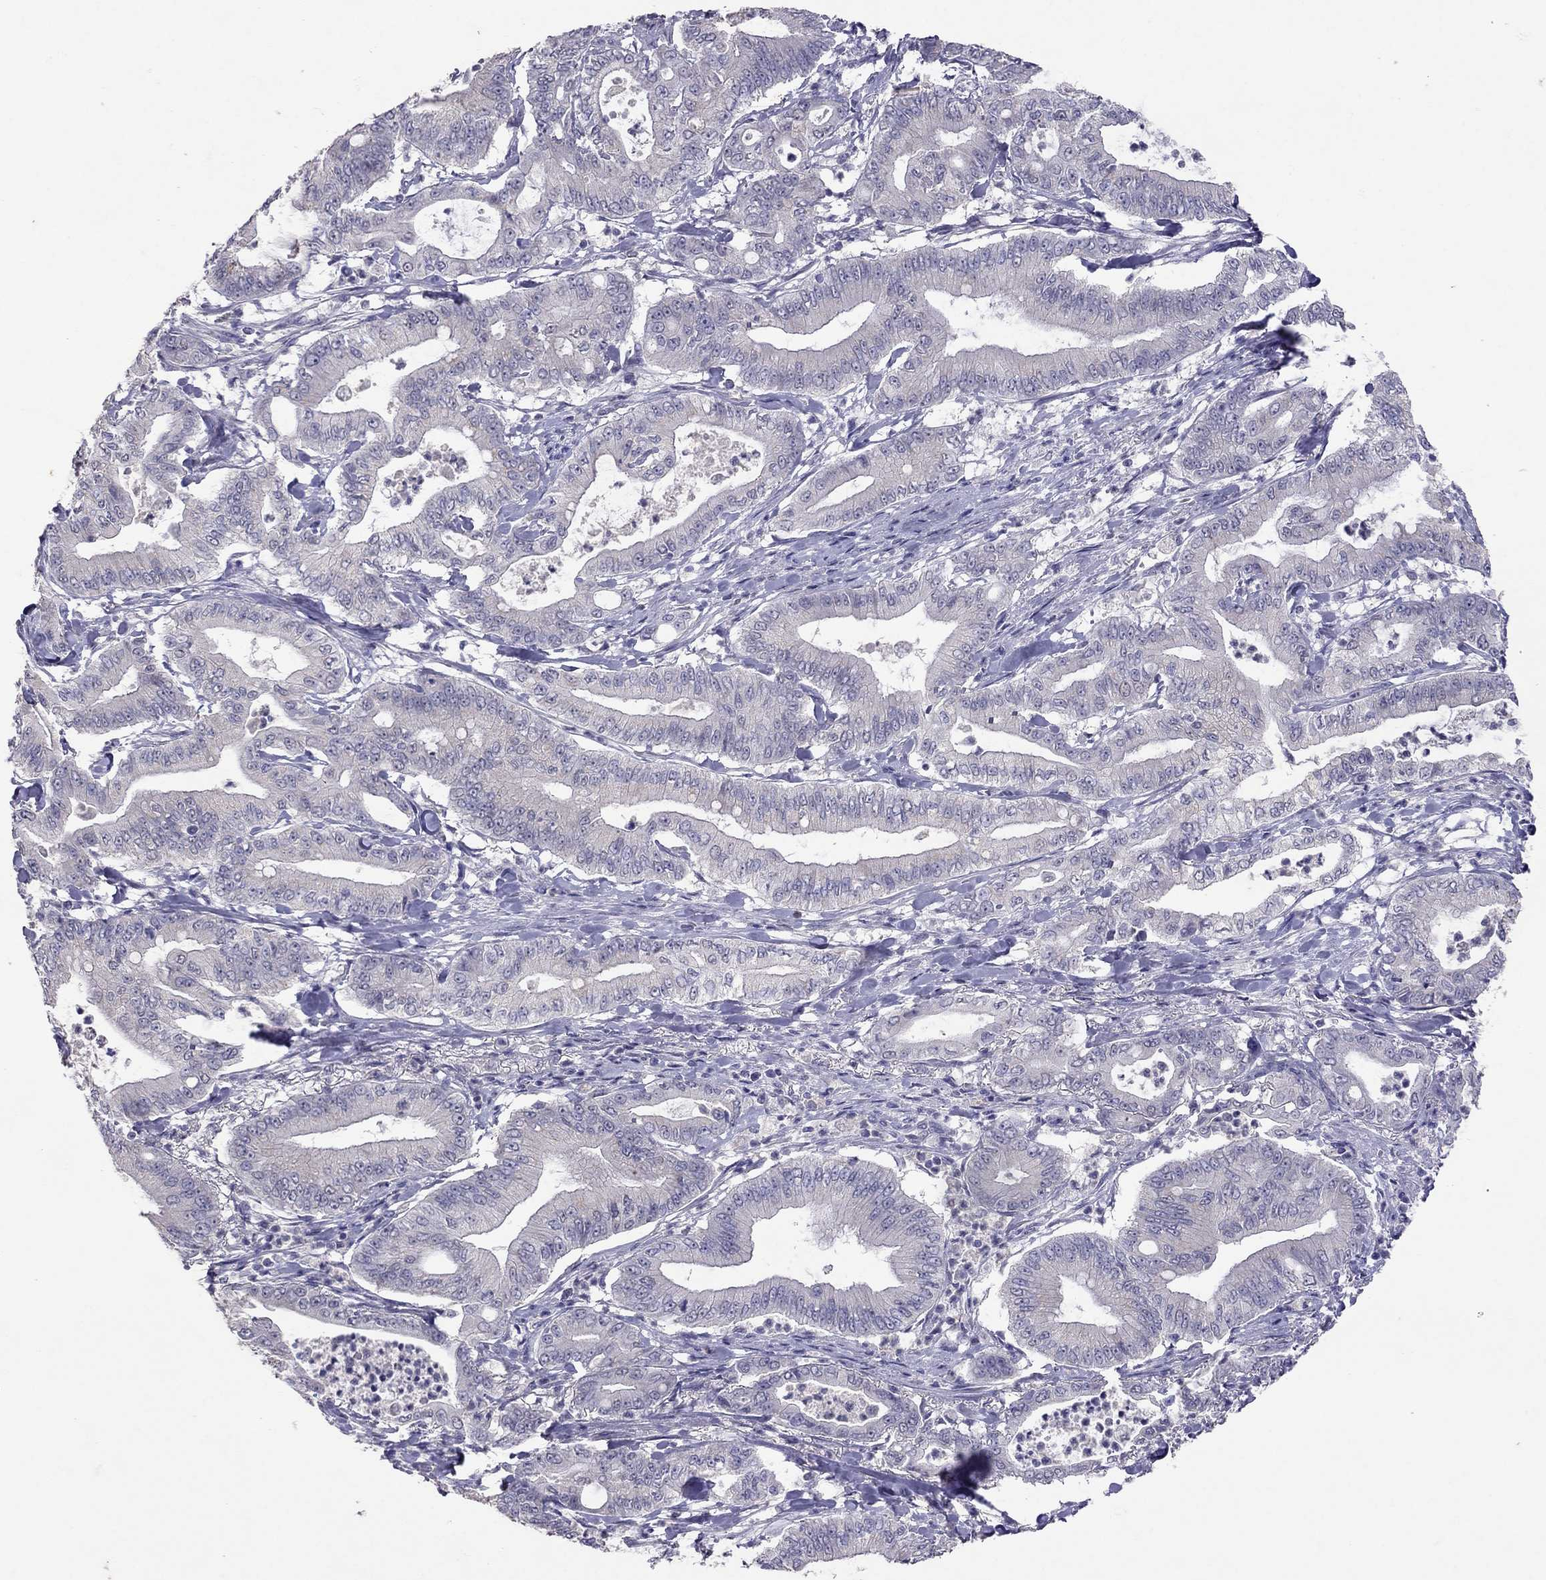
{"staining": {"intensity": "negative", "quantity": "none", "location": "none"}, "tissue": "pancreatic cancer", "cell_type": "Tumor cells", "image_type": "cancer", "snomed": [{"axis": "morphology", "description": "Adenocarcinoma, NOS"}, {"axis": "topography", "description": "Pancreas"}], "caption": "Immunohistochemical staining of adenocarcinoma (pancreatic) exhibits no significant positivity in tumor cells.", "gene": "FST", "patient": {"sex": "male", "age": 71}}